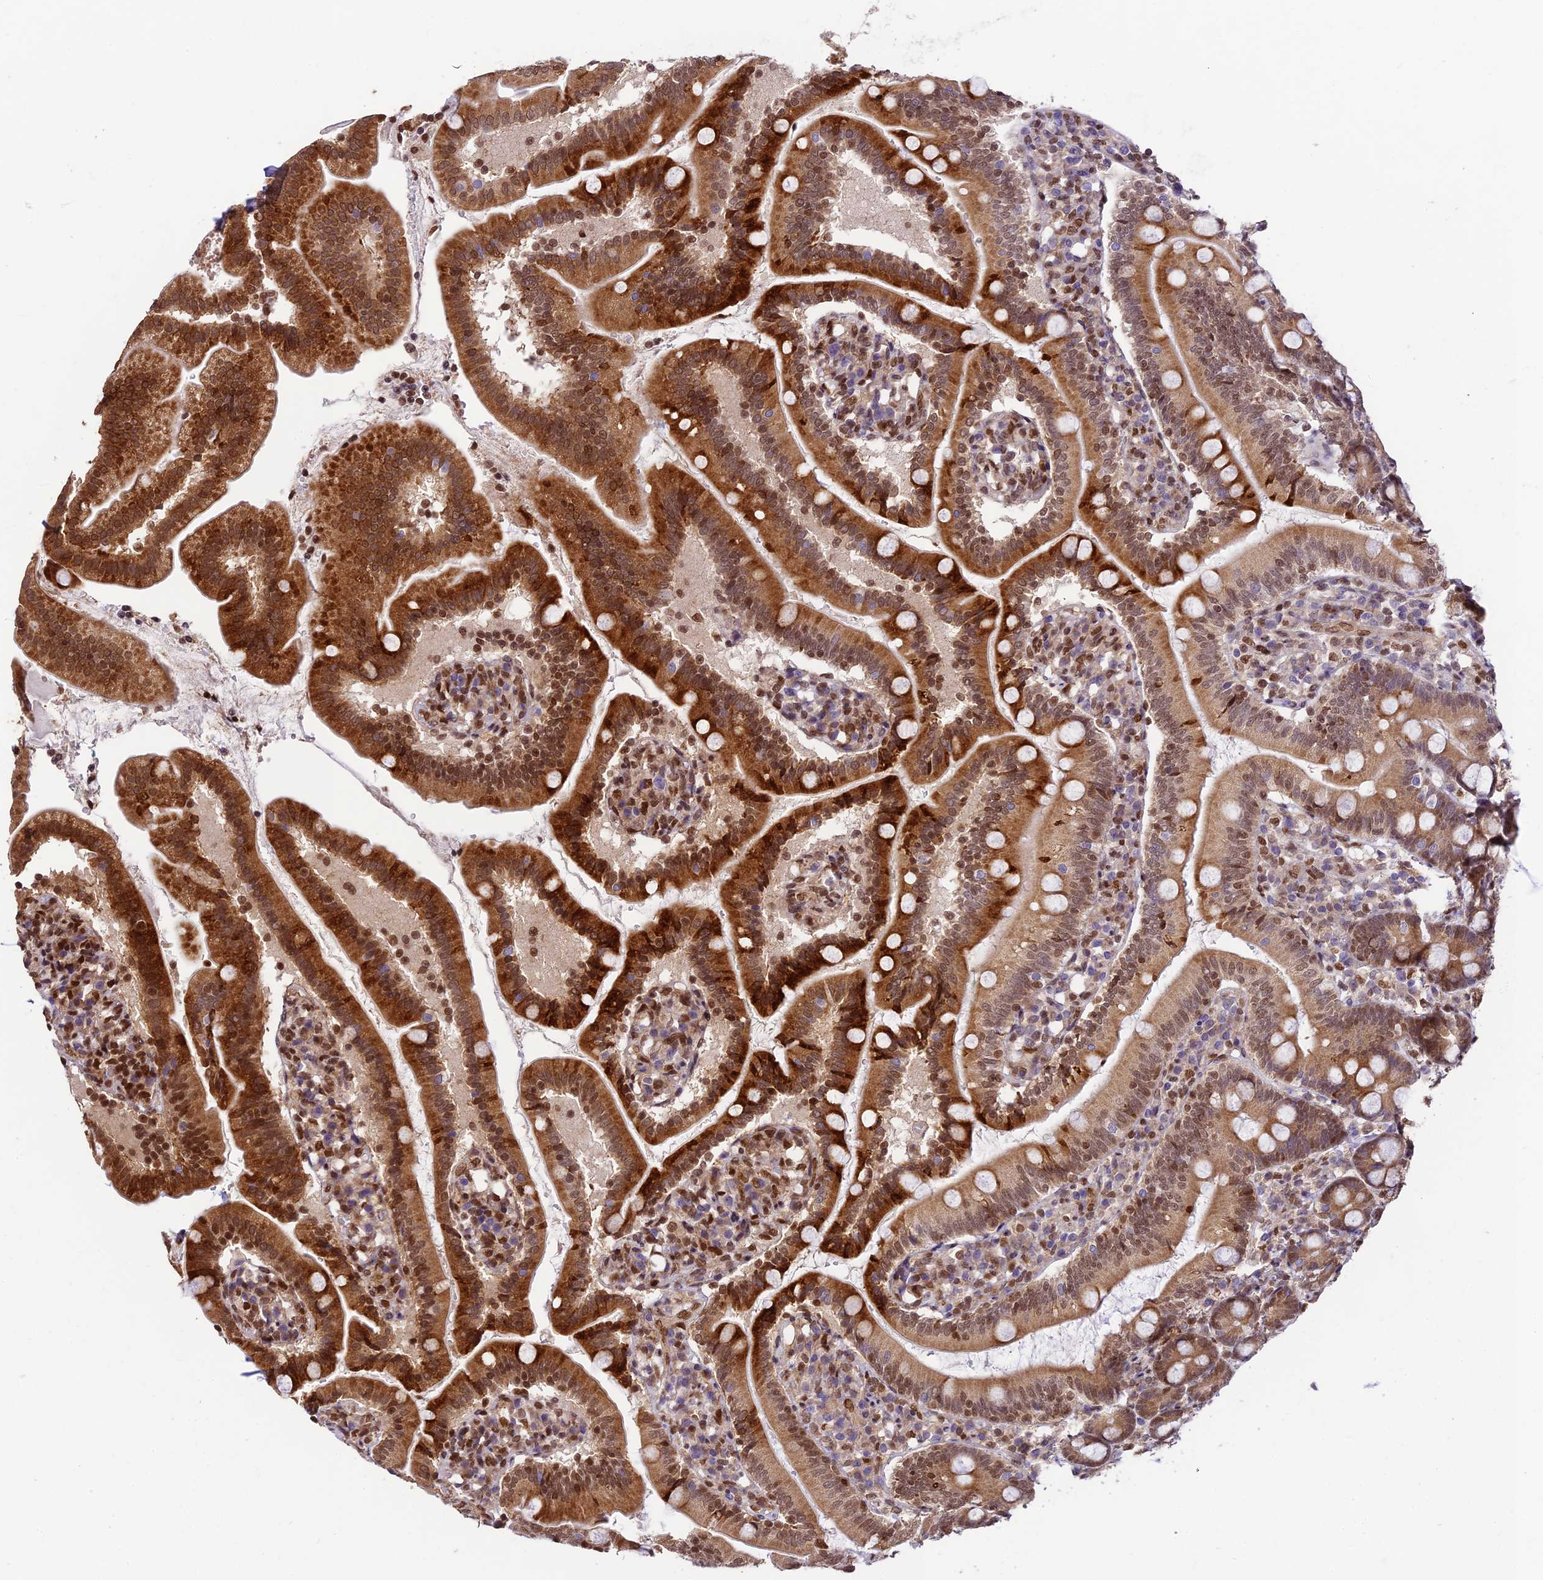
{"staining": {"intensity": "strong", "quantity": "25%-75%", "location": "cytoplasmic/membranous,nuclear"}, "tissue": "duodenum", "cell_type": "Glandular cells", "image_type": "normal", "snomed": [{"axis": "morphology", "description": "Normal tissue, NOS"}, {"axis": "topography", "description": "Duodenum"}], "caption": "The immunohistochemical stain highlights strong cytoplasmic/membranous,nuclear staining in glandular cells of normal duodenum.", "gene": "TRIM22", "patient": {"sex": "female", "age": 67}}